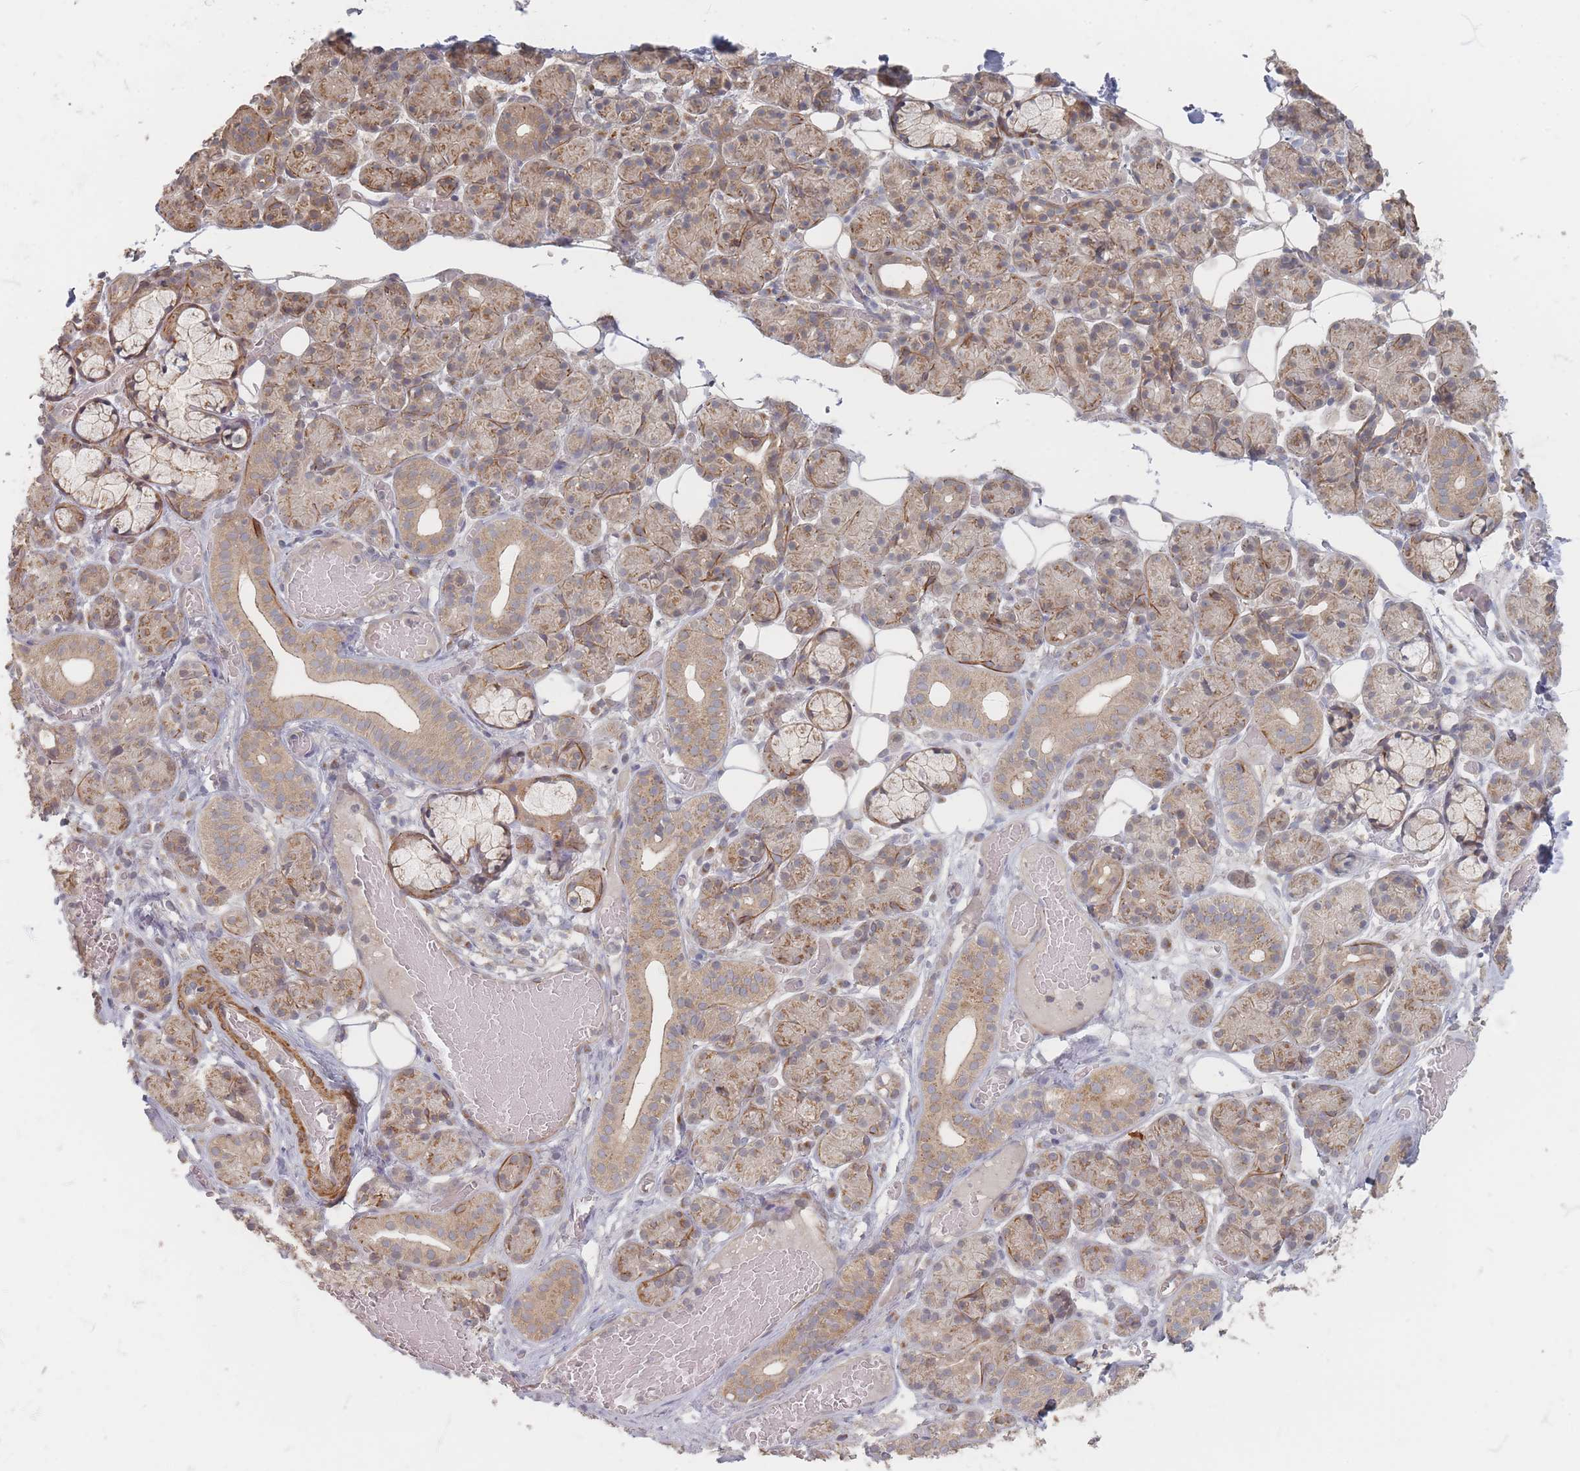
{"staining": {"intensity": "moderate", "quantity": "25%-75%", "location": "cytoplasmic/membranous"}, "tissue": "salivary gland", "cell_type": "Glandular cells", "image_type": "normal", "snomed": [{"axis": "morphology", "description": "Normal tissue, NOS"}, {"axis": "topography", "description": "Salivary gland"}], "caption": "A high-resolution histopathology image shows immunohistochemistry staining of benign salivary gland, which reveals moderate cytoplasmic/membranous staining in approximately 25%-75% of glandular cells.", "gene": "GLE1", "patient": {"sex": "male", "age": 63}}